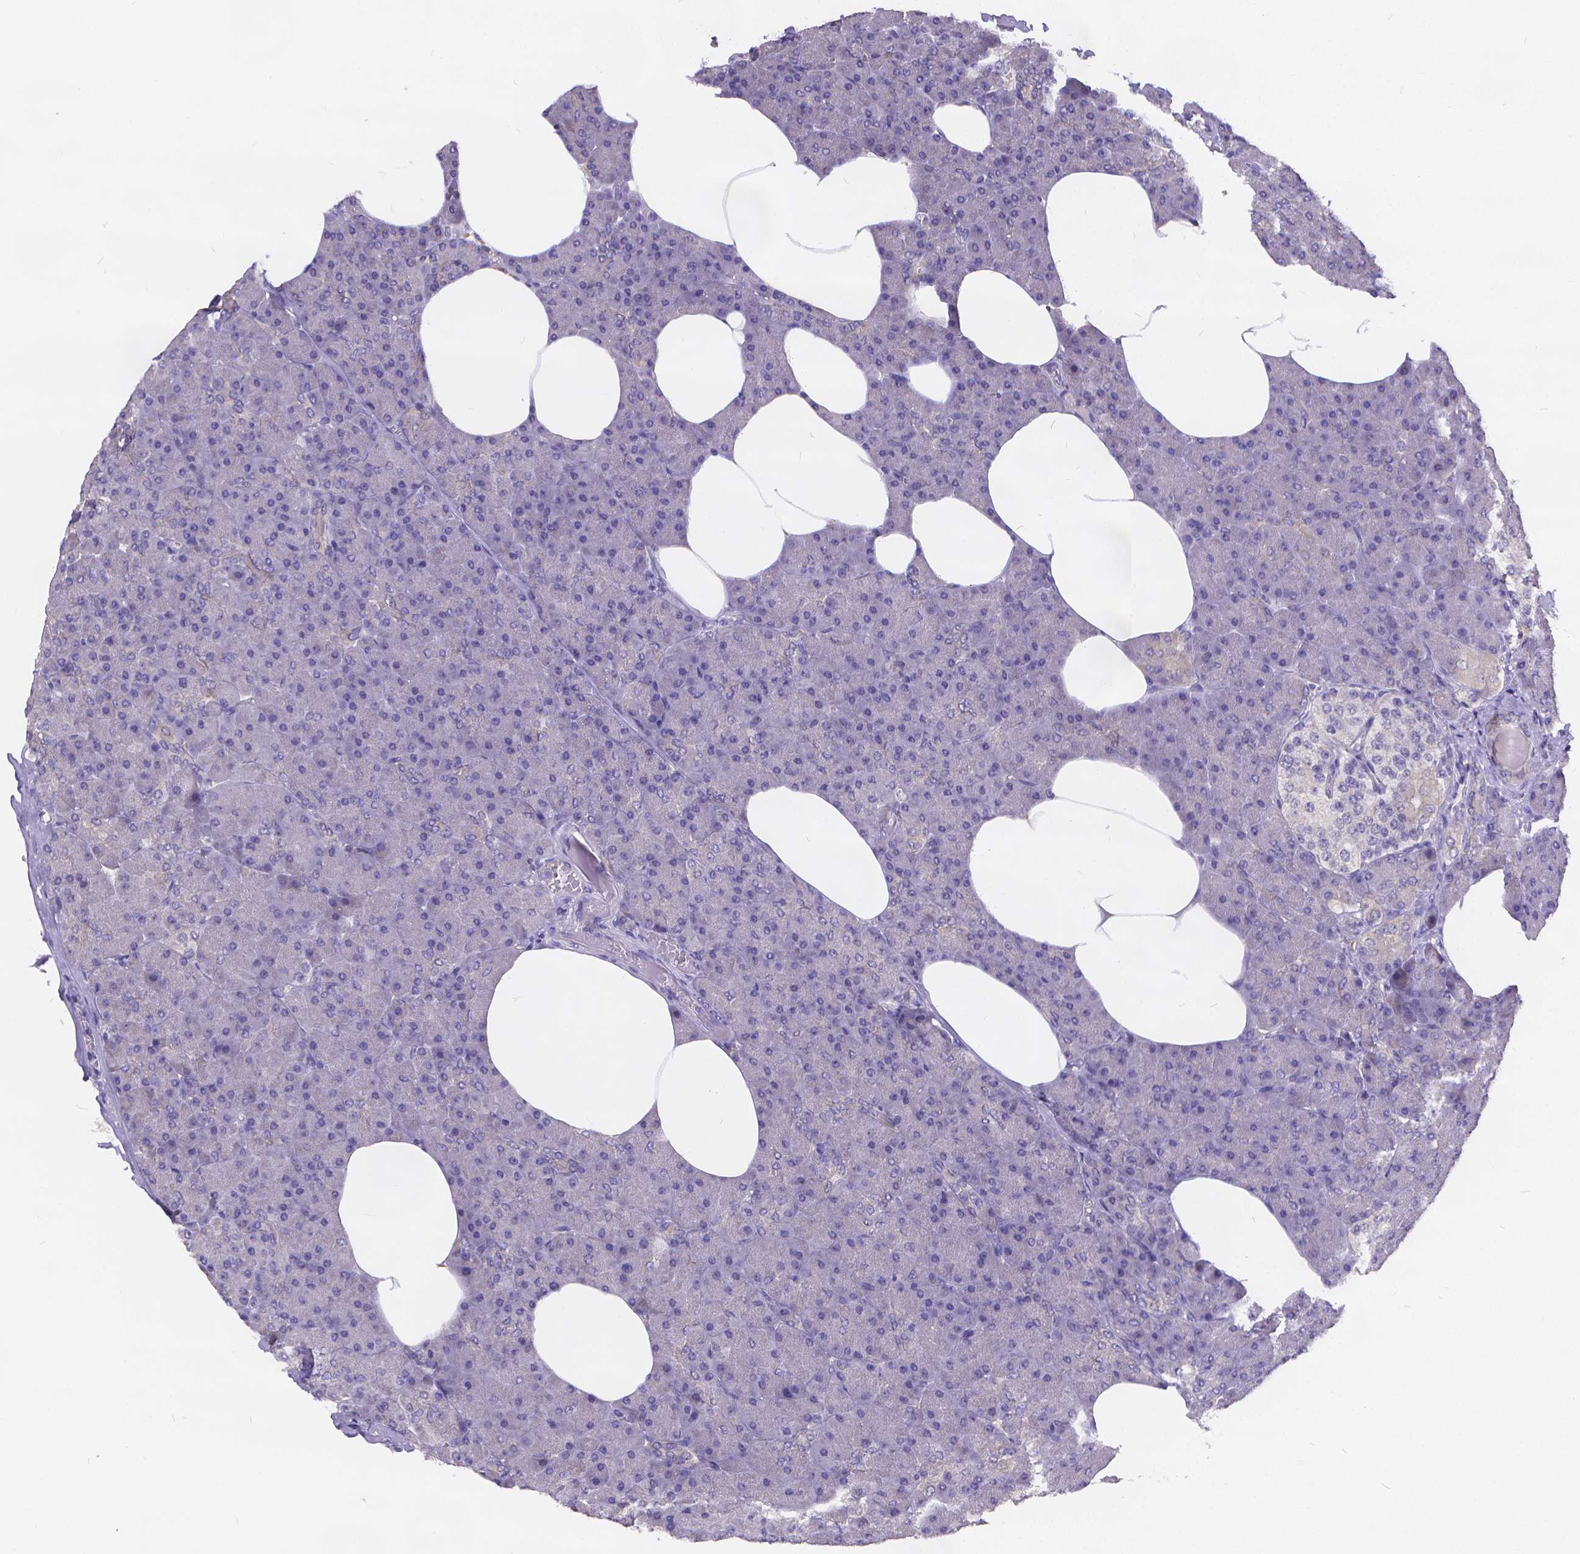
{"staining": {"intensity": "moderate", "quantity": "<25%", "location": "cytoplasmic/membranous"}, "tissue": "pancreas", "cell_type": "Exocrine glandular cells", "image_type": "normal", "snomed": [{"axis": "morphology", "description": "Normal tissue, NOS"}, {"axis": "topography", "description": "Pancreas"}], "caption": "Immunohistochemistry (IHC) (DAB) staining of benign pancreas shows moderate cytoplasmic/membranous protein expression in about <25% of exocrine glandular cells.", "gene": "GLRB", "patient": {"sex": "female", "age": 45}}